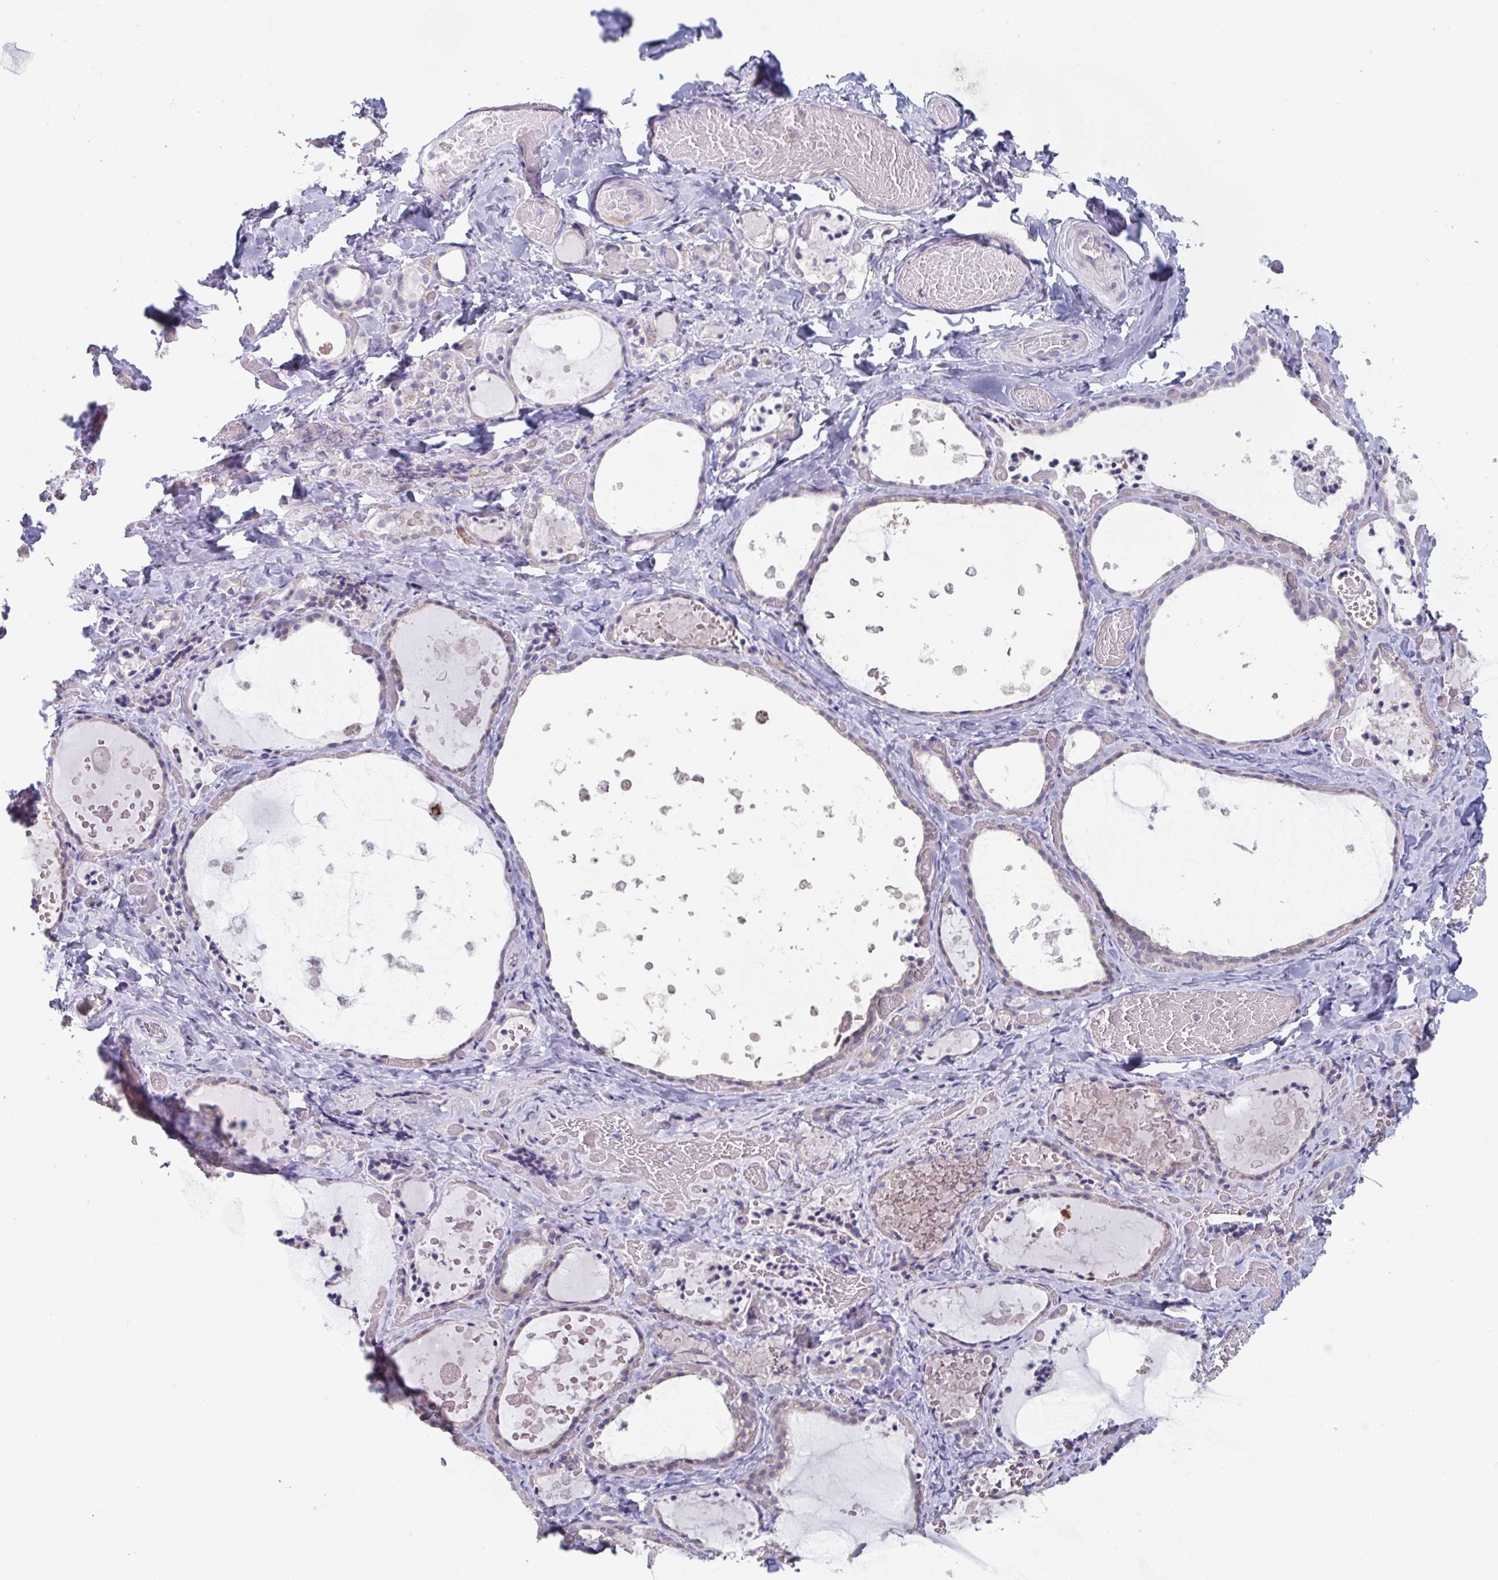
{"staining": {"intensity": "negative", "quantity": "none", "location": "none"}, "tissue": "thyroid gland", "cell_type": "Glandular cells", "image_type": "normal", "snomed": [{"axis": "morphology", "description": "Normal tissue, NOS"}, {"axis": "topography", "description": "Thyroid gland"}], "caption": "Human thyroid gland stained for a protein using immunohistochemistry (IHC) demonstrates no positivity in glandular cells.", "gene": "PTPRD", "patient": {"sex": "female", "age": 56}}